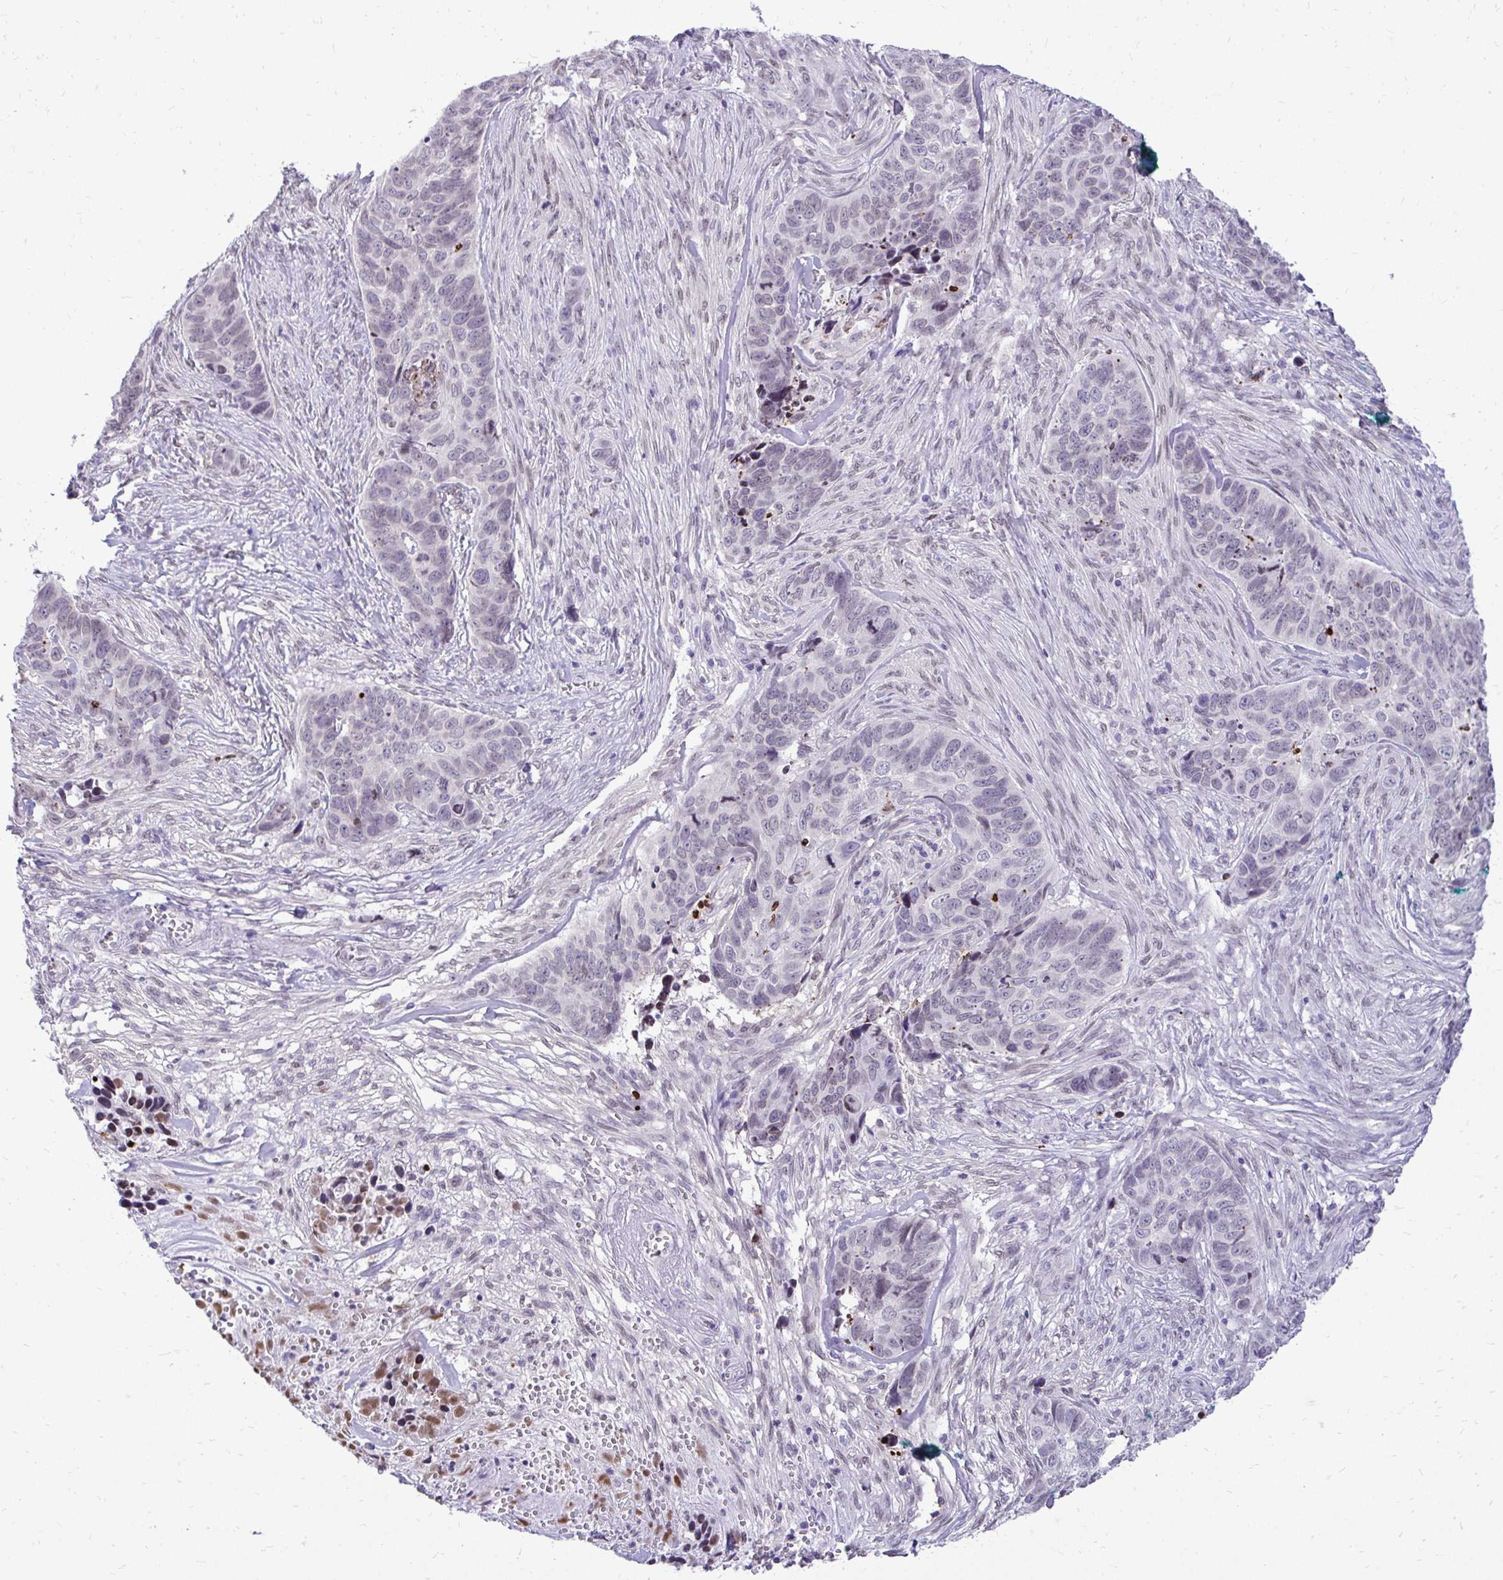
{"staining": {"intensity": "negative", "quantity": "none", "location": "none"}, "tissue": "skin cancer", "cell_type": "Tumor cells", "image_type": "cancer", "snomed": [{"axis": "morphology", "description": "Basal cell carcinoma"}, {"axis": "topography", "description": "Skin"}], "caption": "A high-resolution image shows immunohistochemistry staining of skin cancer, which shows no significant positivity in tumor cells. (DAB IHC visualized using brightfield microscopy, high magnification).", "gene": "BANF1", "patient": {"sex": "female", "age": 82}}